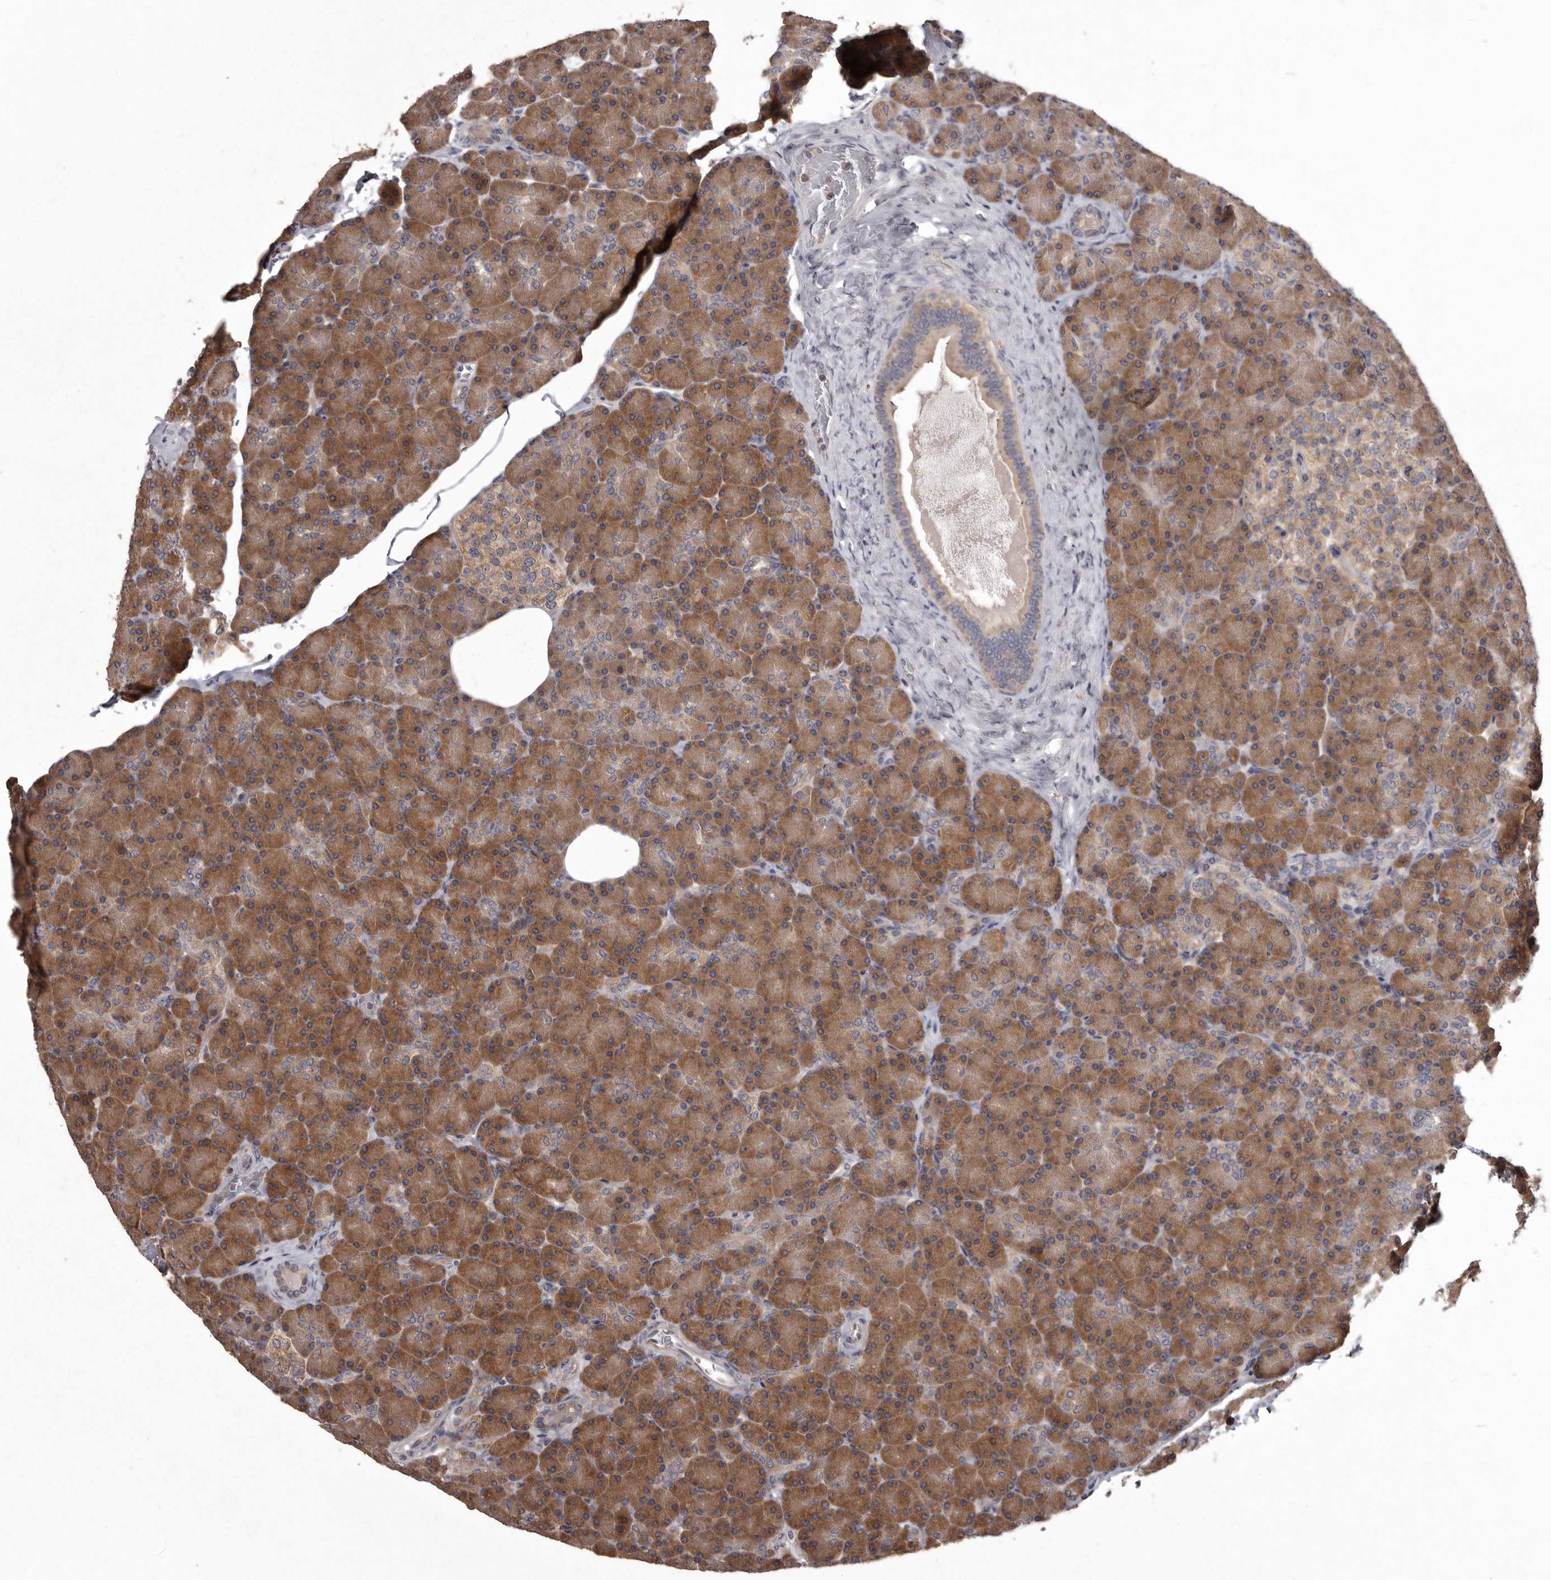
{"staining": {"intensity": "strong", "quantity": ">75%", "location": "cytoplasmic/membranous"}, "tissue": "pancreas", "cell_type": "Exocrine glandular cells", "image_type": "normal", "snomed": [{"axis": "morphology", "description": "Normal tissue, NOS"}, {"axis": "topography", "description": "Pancreas"}], "caption": "High-power microscopy captured an immunohistochemistry (IHC) photomicrograph of benign pancreas, revealing strong cytoplasmic/membranous staining in approximately >75% of exocrine glandular cells.", "gene": "DARS1", "patient": {"sex": "female", "age": 43}}